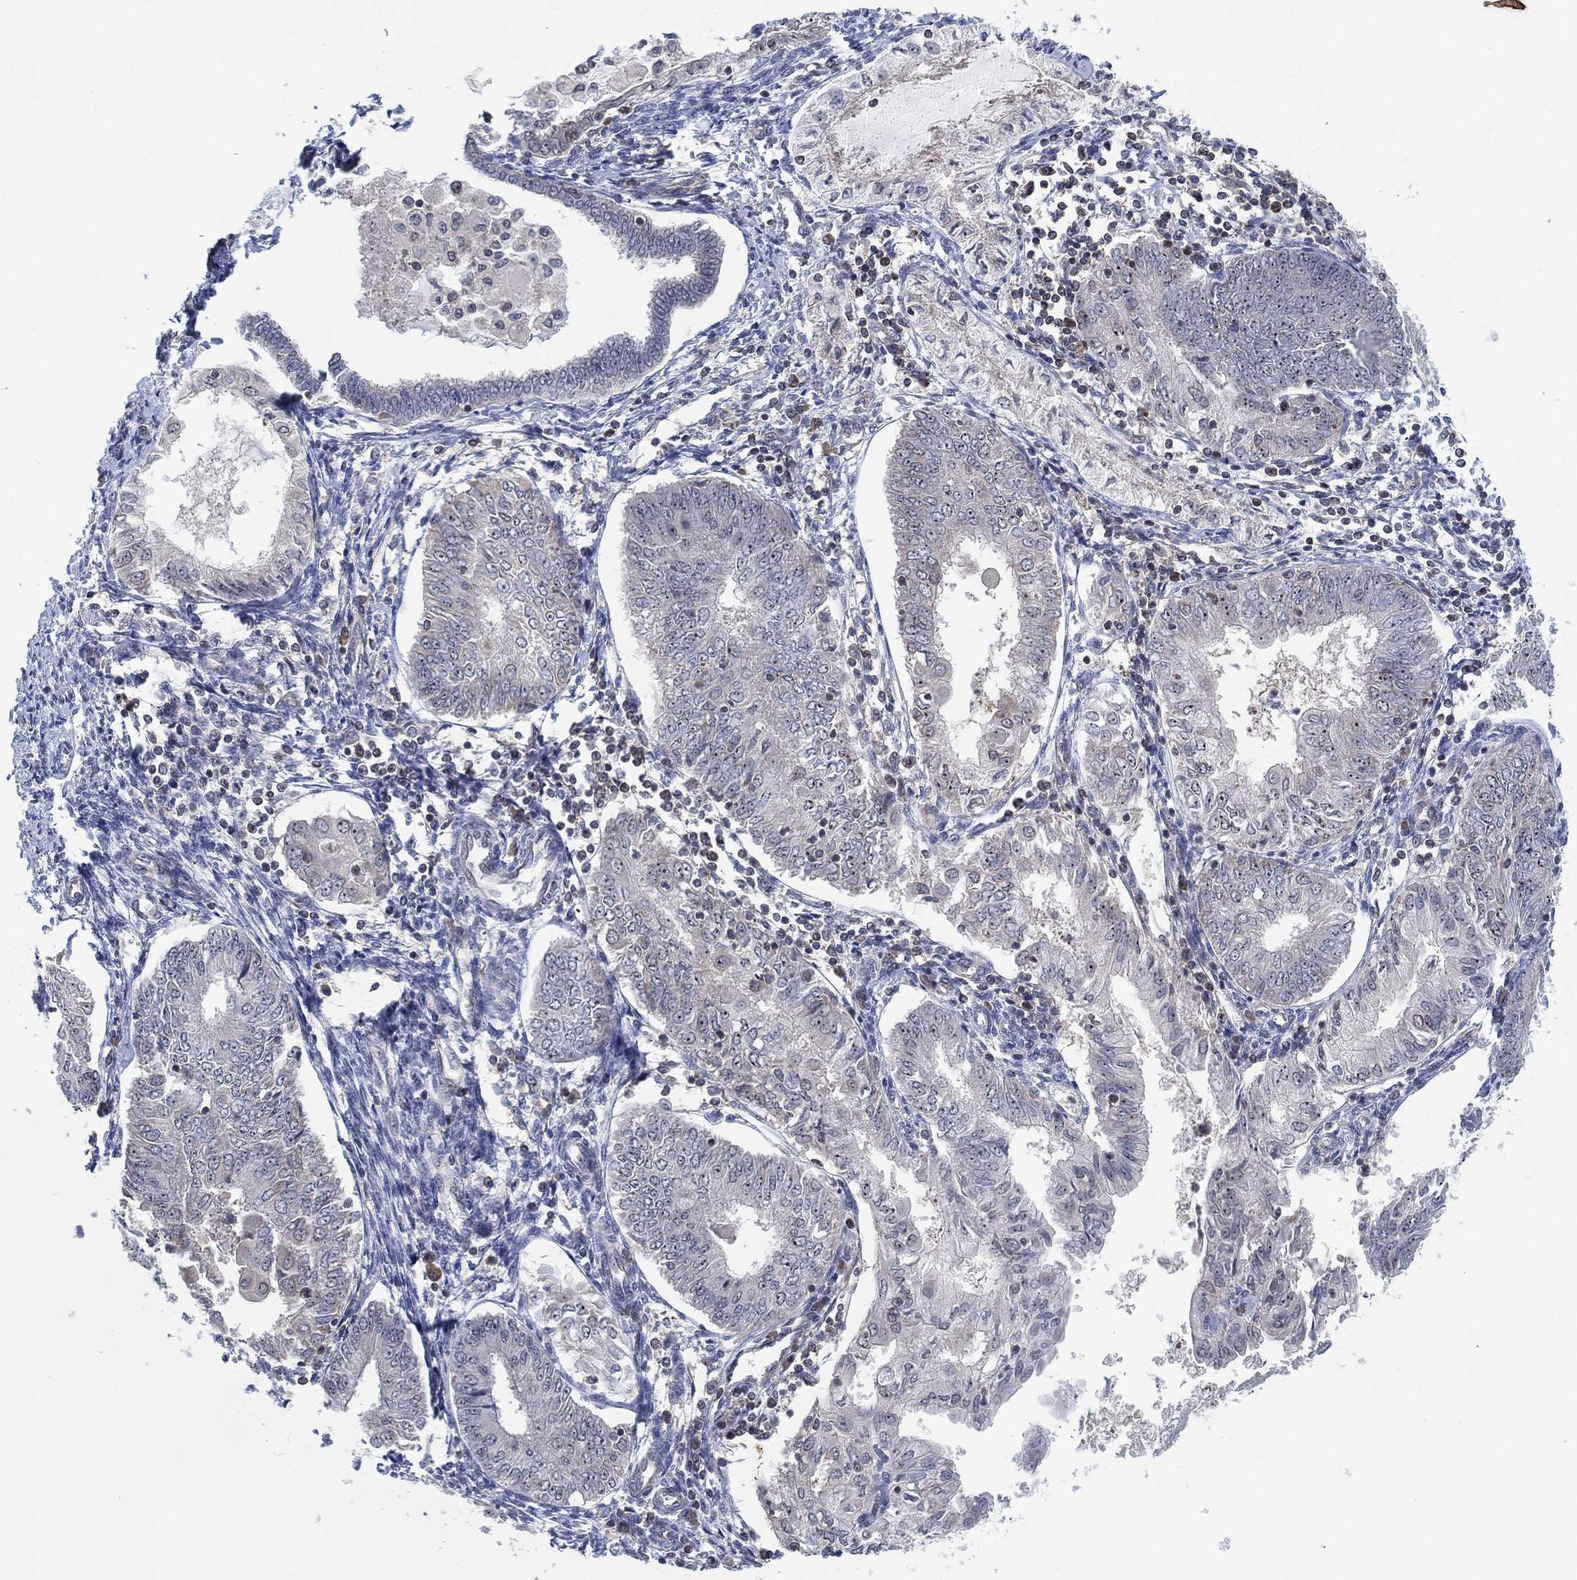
{"staining": {"intensity": "negative", "quantity": "none", "location": "none"}, "tissue": "endometrial cancer", "cell_type": "Tumor cells", "image_type": "cancer", "snomed": [{"axis": "morphology", "description": "Adenocarcinoma, NOS"}, {"axis": "topography", "description": "Endometrium"}], "caption": "Adenocarcinoma (endometrial) was stained to show a protein in brown. There is no significant staining in tumor cells. (IHC, brightfield microscopy, high magnification).", "gene": "TMCO1", "patient": {"sex": "female", "age": 68}}